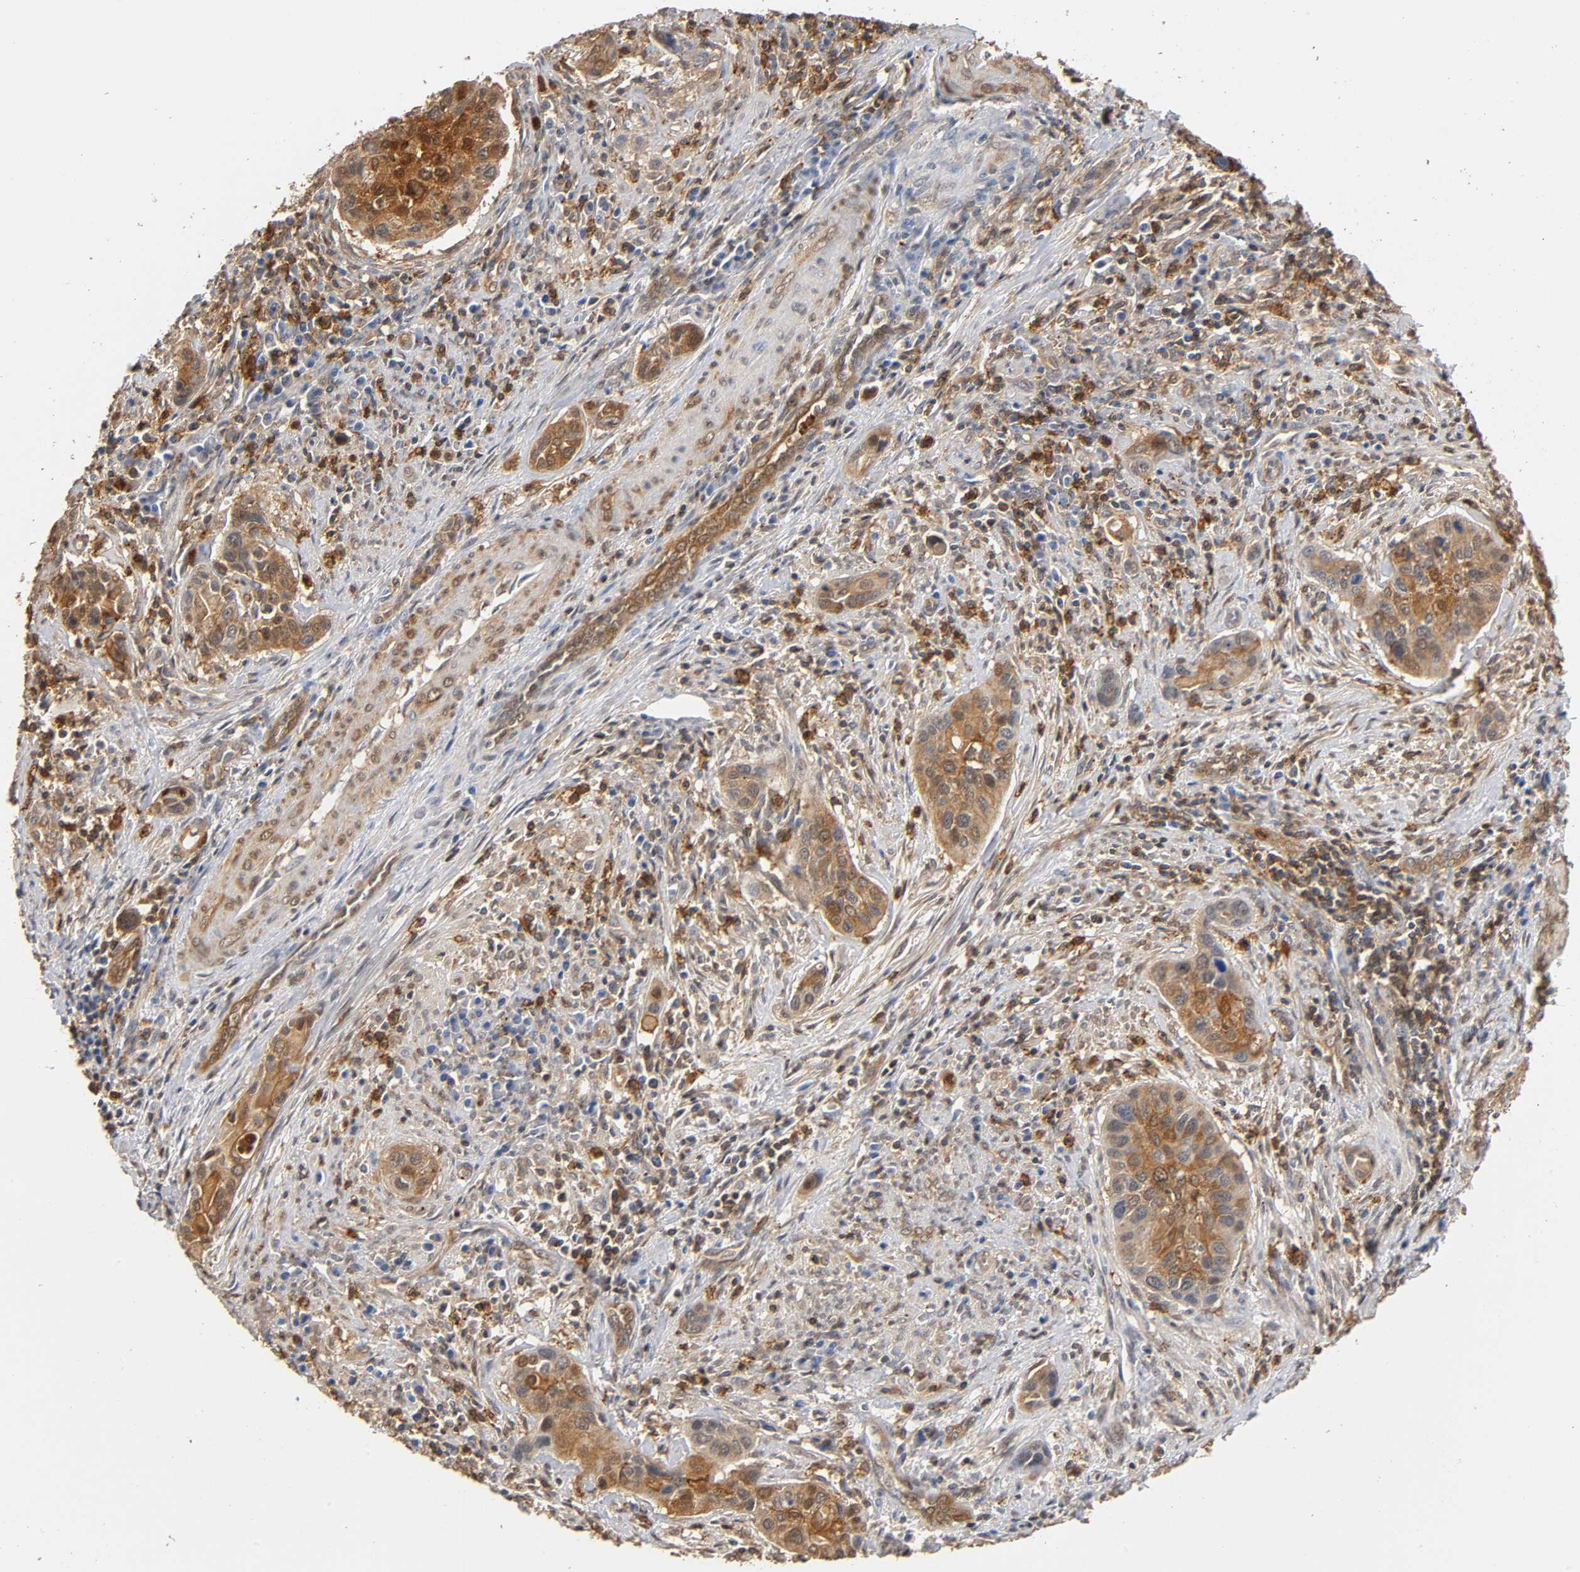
{"staining": {"intensity": "moderate", "quantity": ">75%", "location": "cytoplasmic/membranous"}, "tissue": "cervical cancer", "cell_type": "Tumor cells", "image_type": "cancer", "snomed": [{"axis": "morphology", "description": "Adenocarcinoma, NOS"}, {"axis": "topography", "description": "Cervix"}], "caption": "Protein analysis of cervical cancer (adenocarcinoma) tissue reveals moderate cytoplasmic/membranous expression in approximately >75% of tumor cells.", "gene": "ANXA11", "patient": {"sex": "female", "age": 29}}